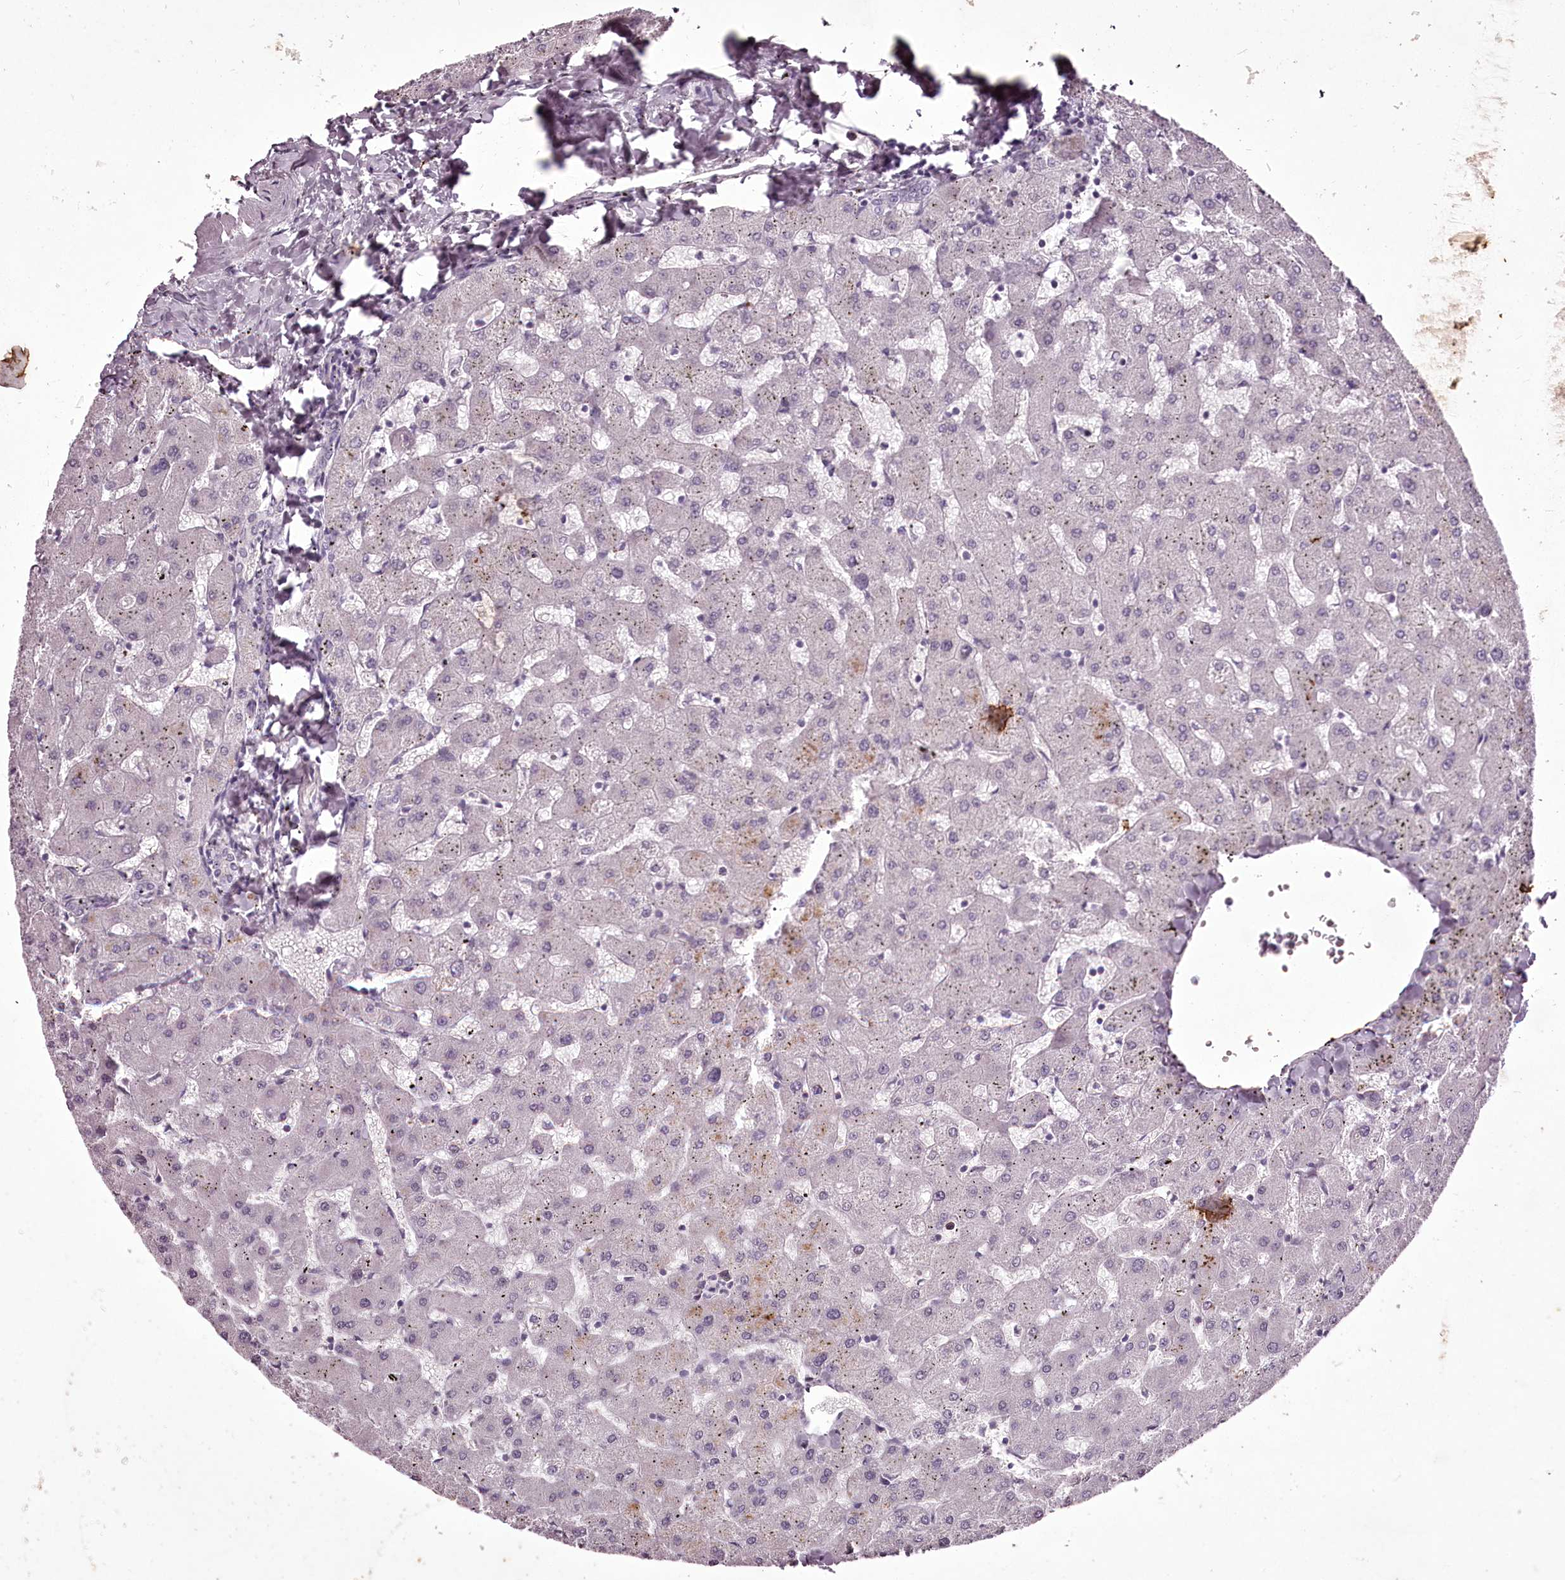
{"staining": {"intensity": "negative", "quantity": "none", "location": "none"}, "tissue": "liver", "cell_type": "Cholangiocytes", "image_type": "normal", "snomed": [{"axis": "morphology", "description": "Normal tissue, NOS"}, {"axis": "topography", "description": "Liver"}], "caption": "High power microscopy micrograph of an immunohistochemistry (IHC) photomicrograph of normal liver, revealing no significant staining in cholangiocytes.", "gene": "C1orf56", "patient": {"sex": "female", "age": 63}}